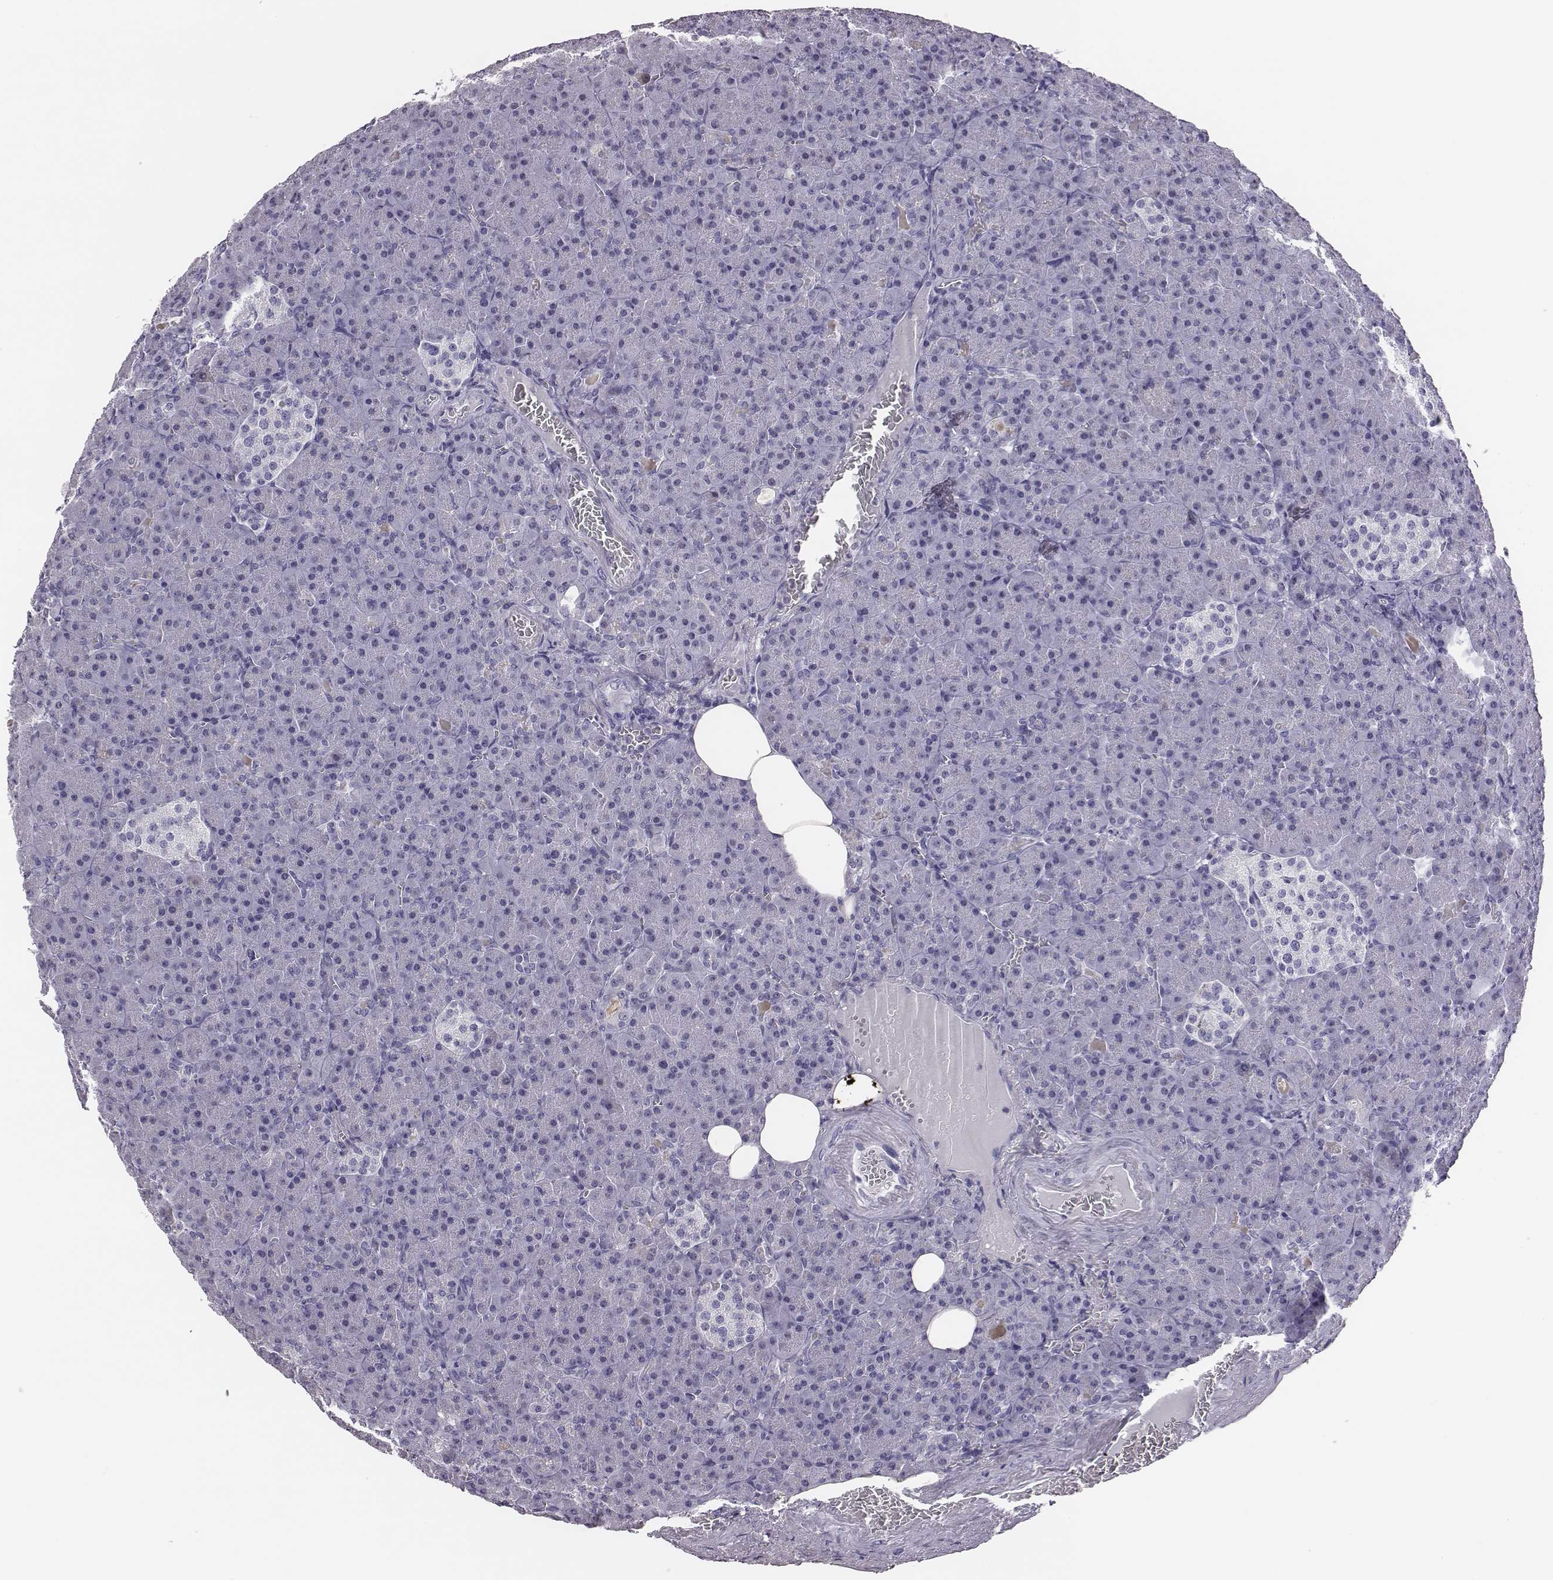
{"staining": {"intensity": "negative", "quantity": "none", "location": "none"}, "tissue": "pancreas", "cell_type": "Exocrine glandular cells", "image_type": "normal", "snomed": [{"axis": "morphology", "description": "Normal tissue, NOS"}, {"axis": "topography", "description": "Pancreas"}], "caption": "IHC of normal human pancreas displays no positivity in exocrine glandular cells.", "gene": "ACOD1", "patient": {"sex": "female", "age": 74}}